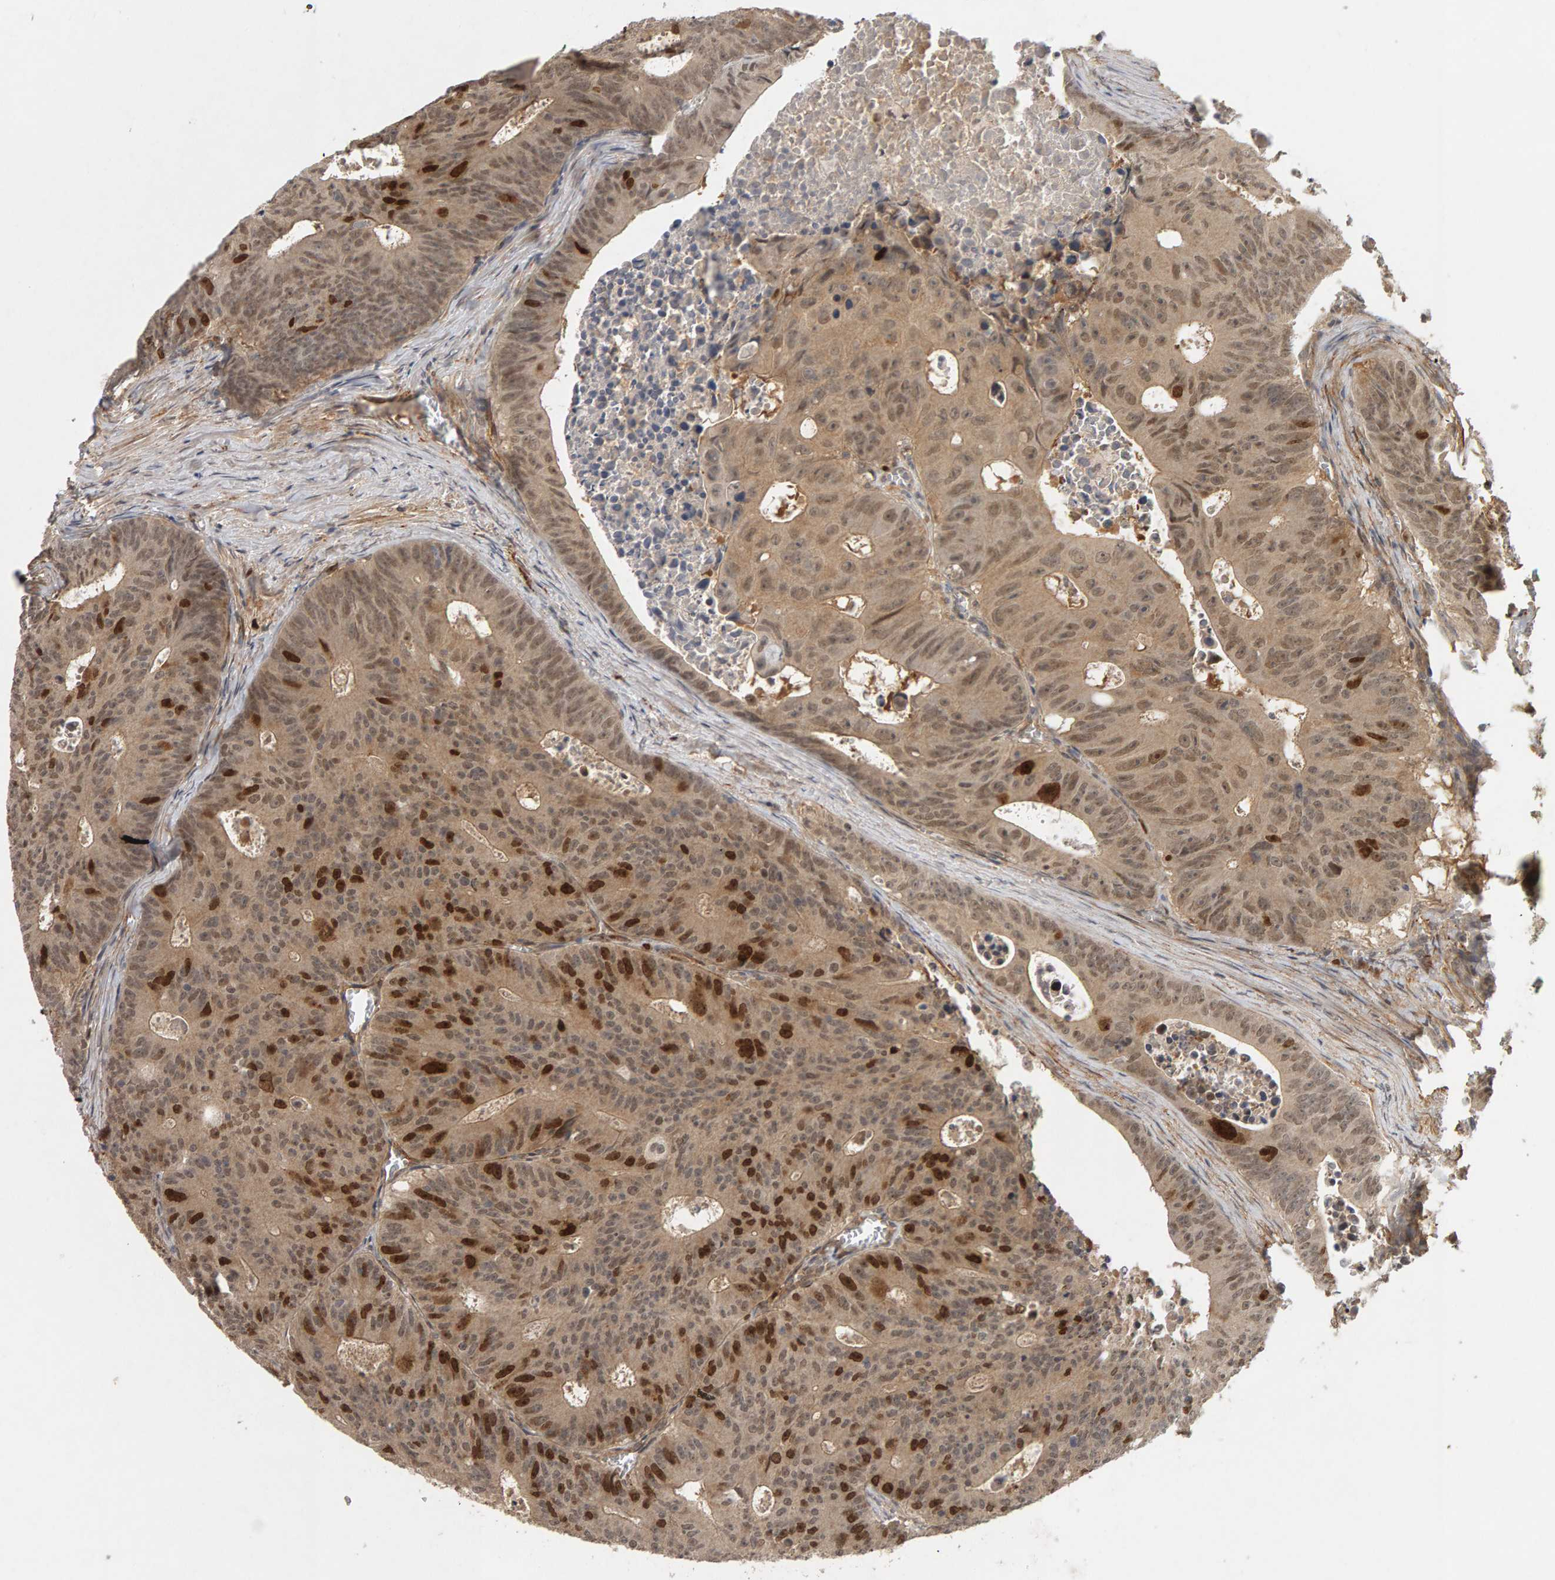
{"staining": {"intensity": "strong", "quantity": "25%-75%", "location": "nuclear"}, "tissue": "colorectal cancer", "cell_type": "Tumor cells", "image_type": "cancer", "snomed": [{"axis": "morphology", "description": "Adenocarcinoma, NOS"}, {"axis": "topography", "description": "Colon"}], "caption": "Immunohistochemistry (IHC) of human colorectal cancer (adenocarcinoma) demonstrates high levels of strong nuclear positivity in about 25%-75% of tumor cells.", "gene": "CDCA5", "patient": {"sex": "male", "age": 87}}